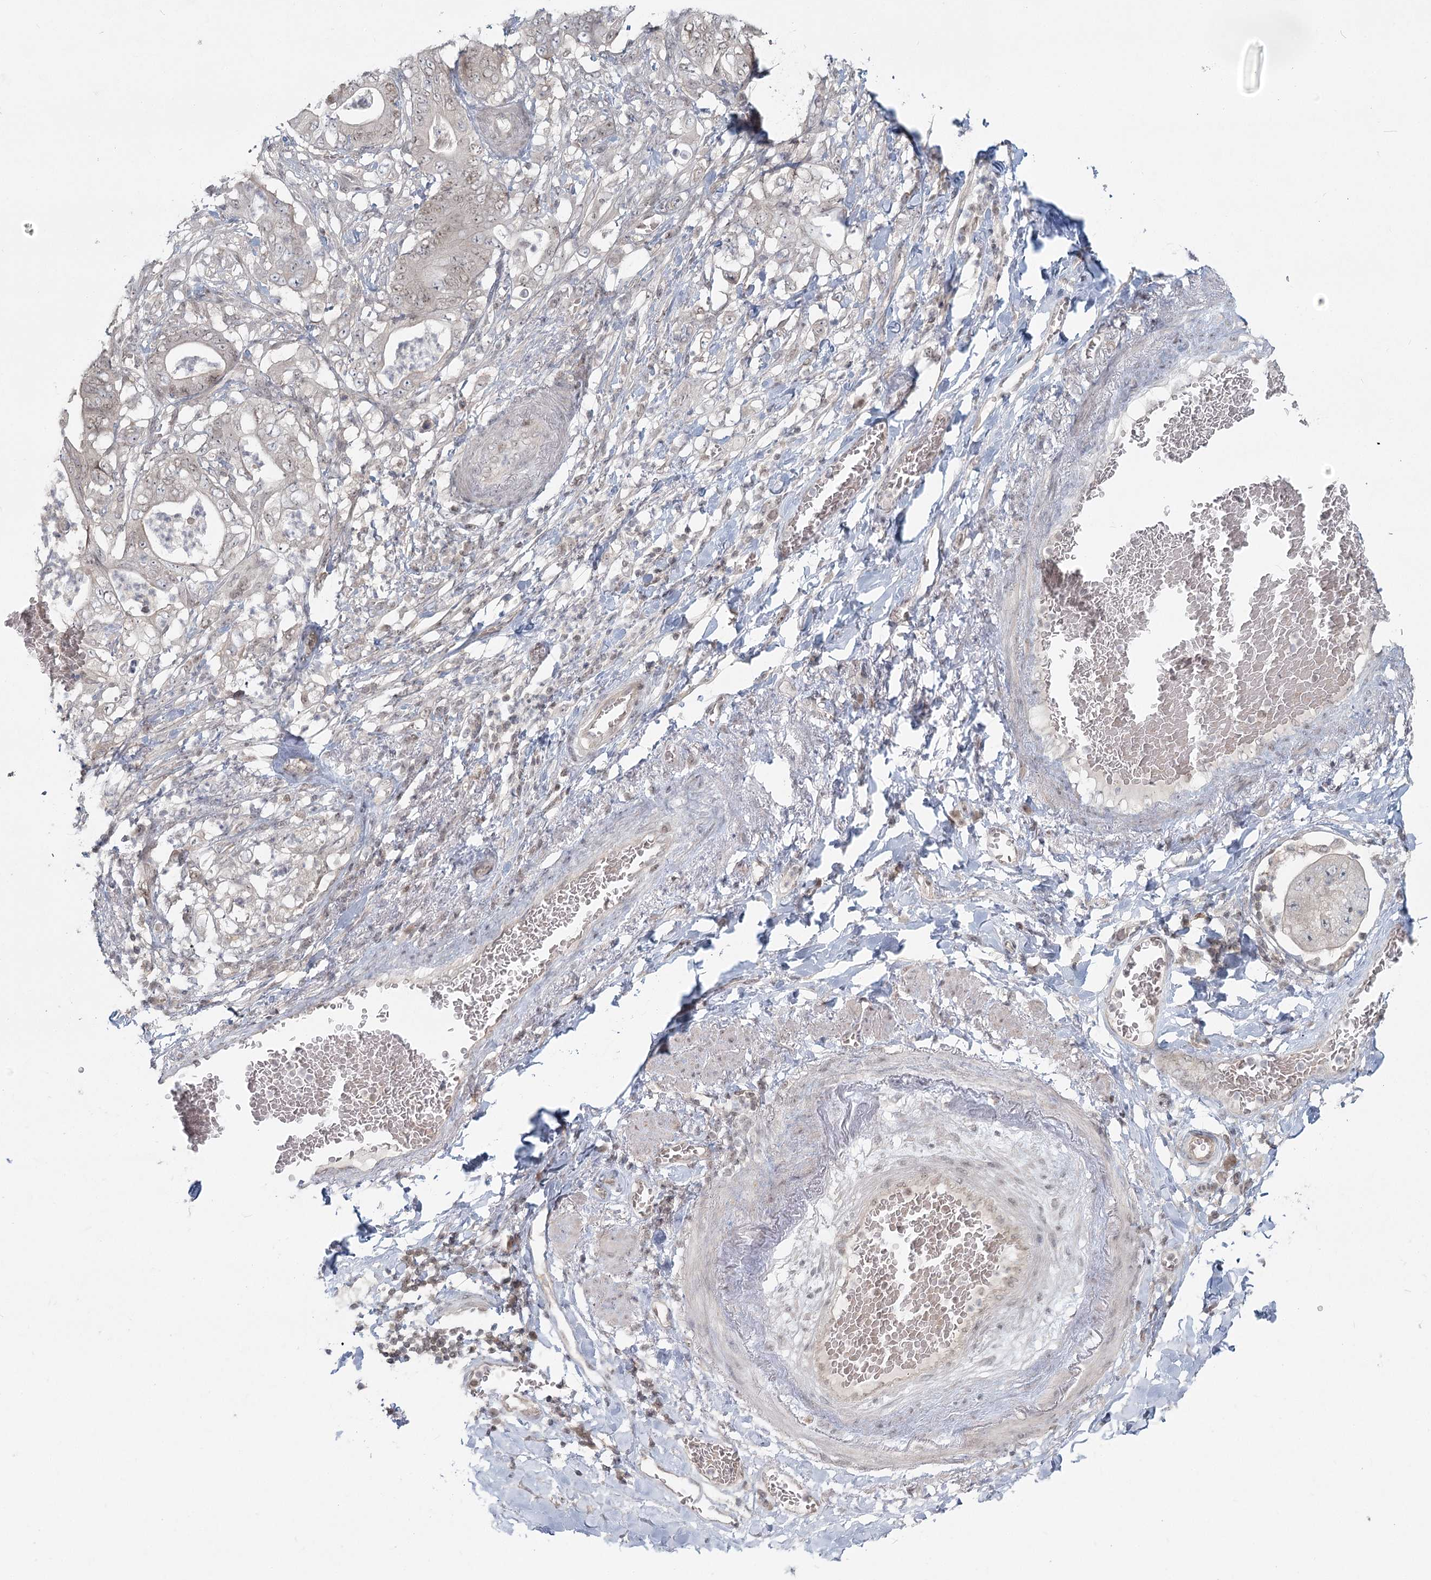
{"staining": {"intensity": "weak", "quantity": "<25%", "location": "nuclear"}, "tissue": "stomach cancer", "cell_type": "Tumor cells", "image_type": "cancer", "snomed": [{"axis": "morphology", "description": "Adenocarcinoma, NOS"}, {"axis": "topography", "description": "Stomach"}], "caption": "Immunohistochemistry (IHC) photomicrograph of human adenocarcinoma (stomach) stained for a protein (brown), which displays no staining in tumor cells. Brightfield microscopy of IHC stained with DAB (3,3'-diaminobenzidine) (brown) and hematoxylin (blue), captured at high magnification.", "gene": "R3HCC1L", "patient": {"sex": "female", "age": 73}}